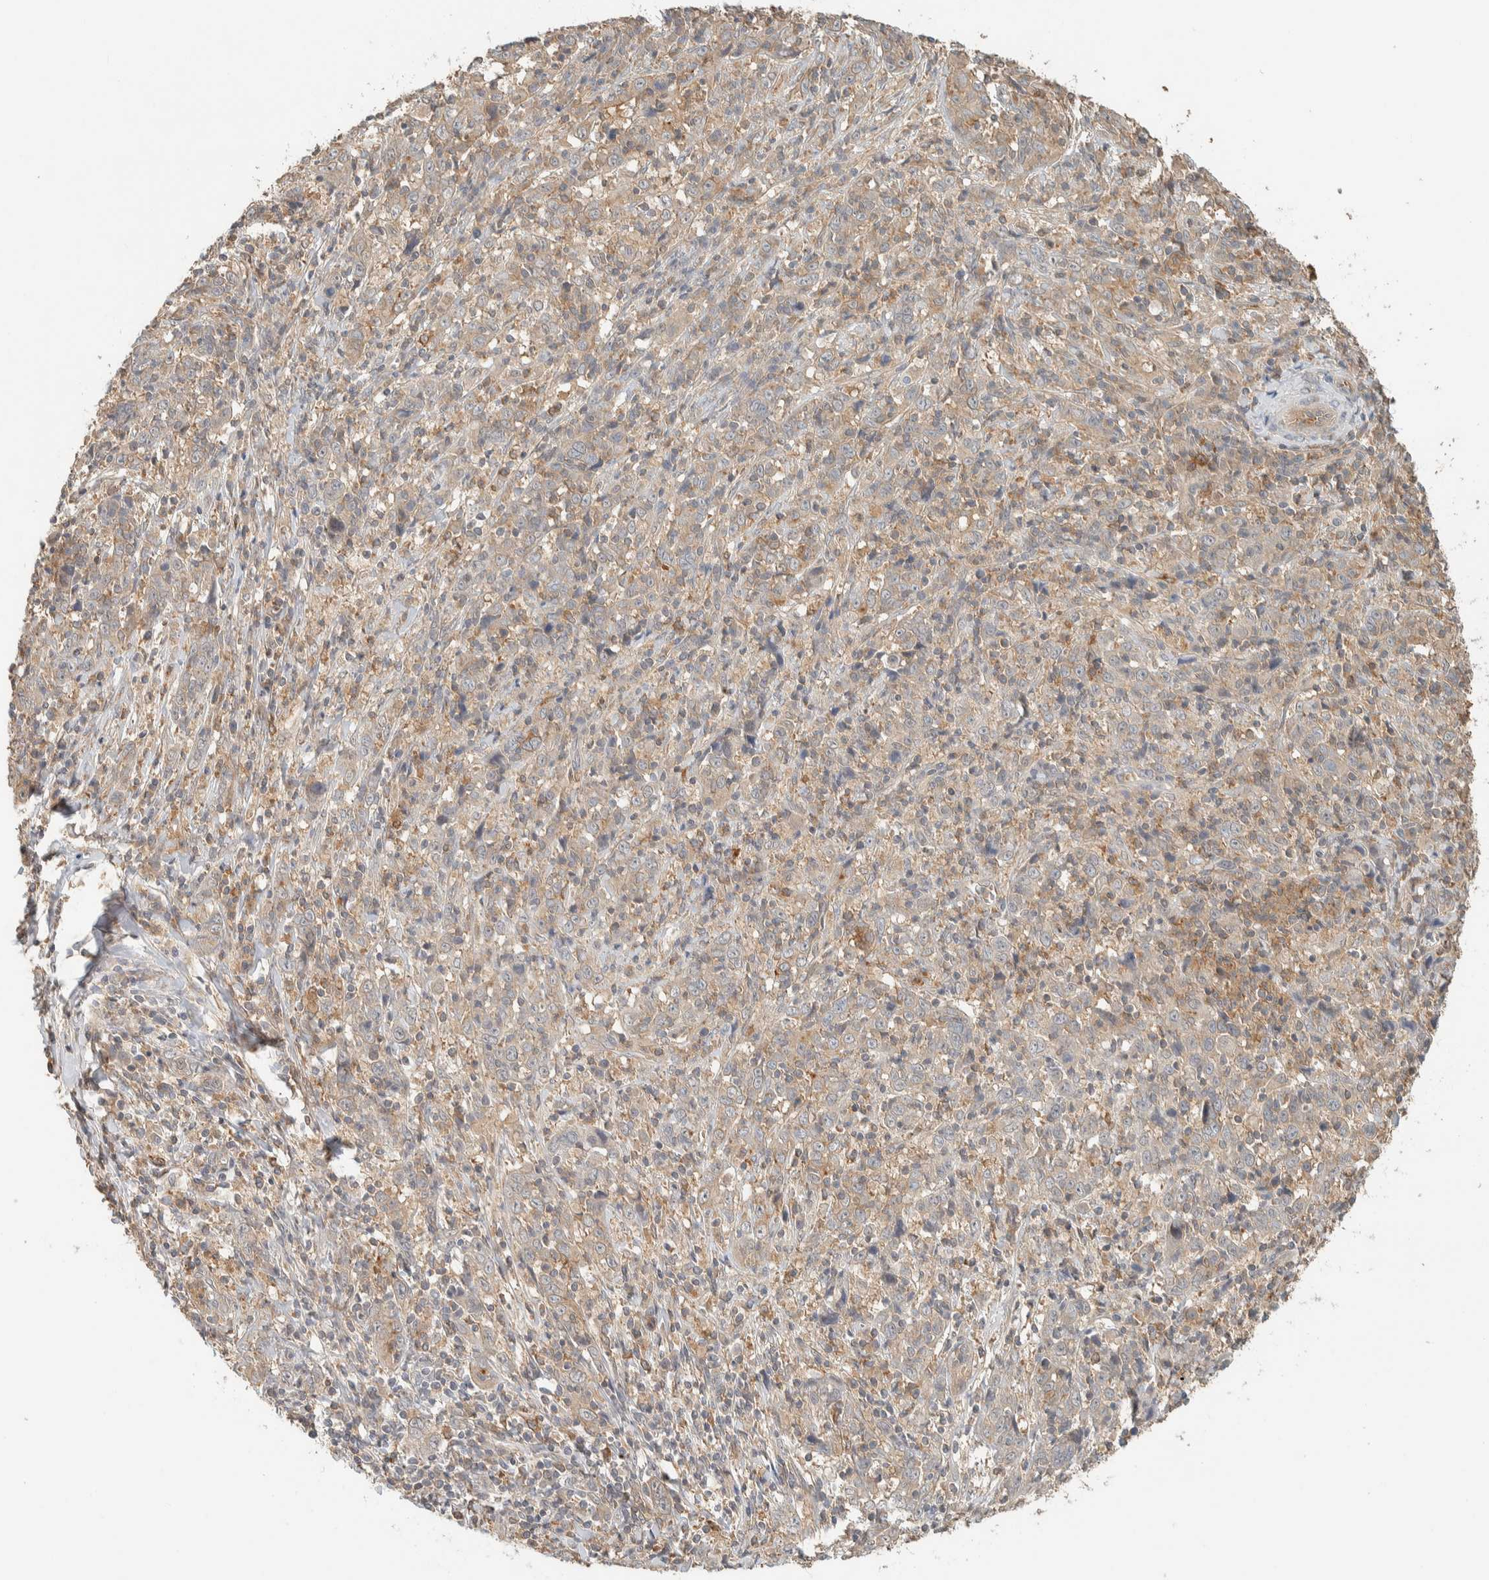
{"staining": {"intensity": "weak", "quantity": "25%-75%", "location": "cytoplasmic/membranous"}, "tissue": "cervical cancer", "cell_type": "Tumor cells", "image_type": "cancer", "snomed": [{"axis": "morphology", "description": "Squamous cell carcinoma, NOS"}, {"axis": "topography", "description": "Cervix"}], "caption": "IHC of human cervical cancer shows low levels of weak cytoplasmic/membranous expression in about 25%-75% of tumor cells.", "gene": "RAB11FIP1", "patient": {"sex": "female", "age": 46}}